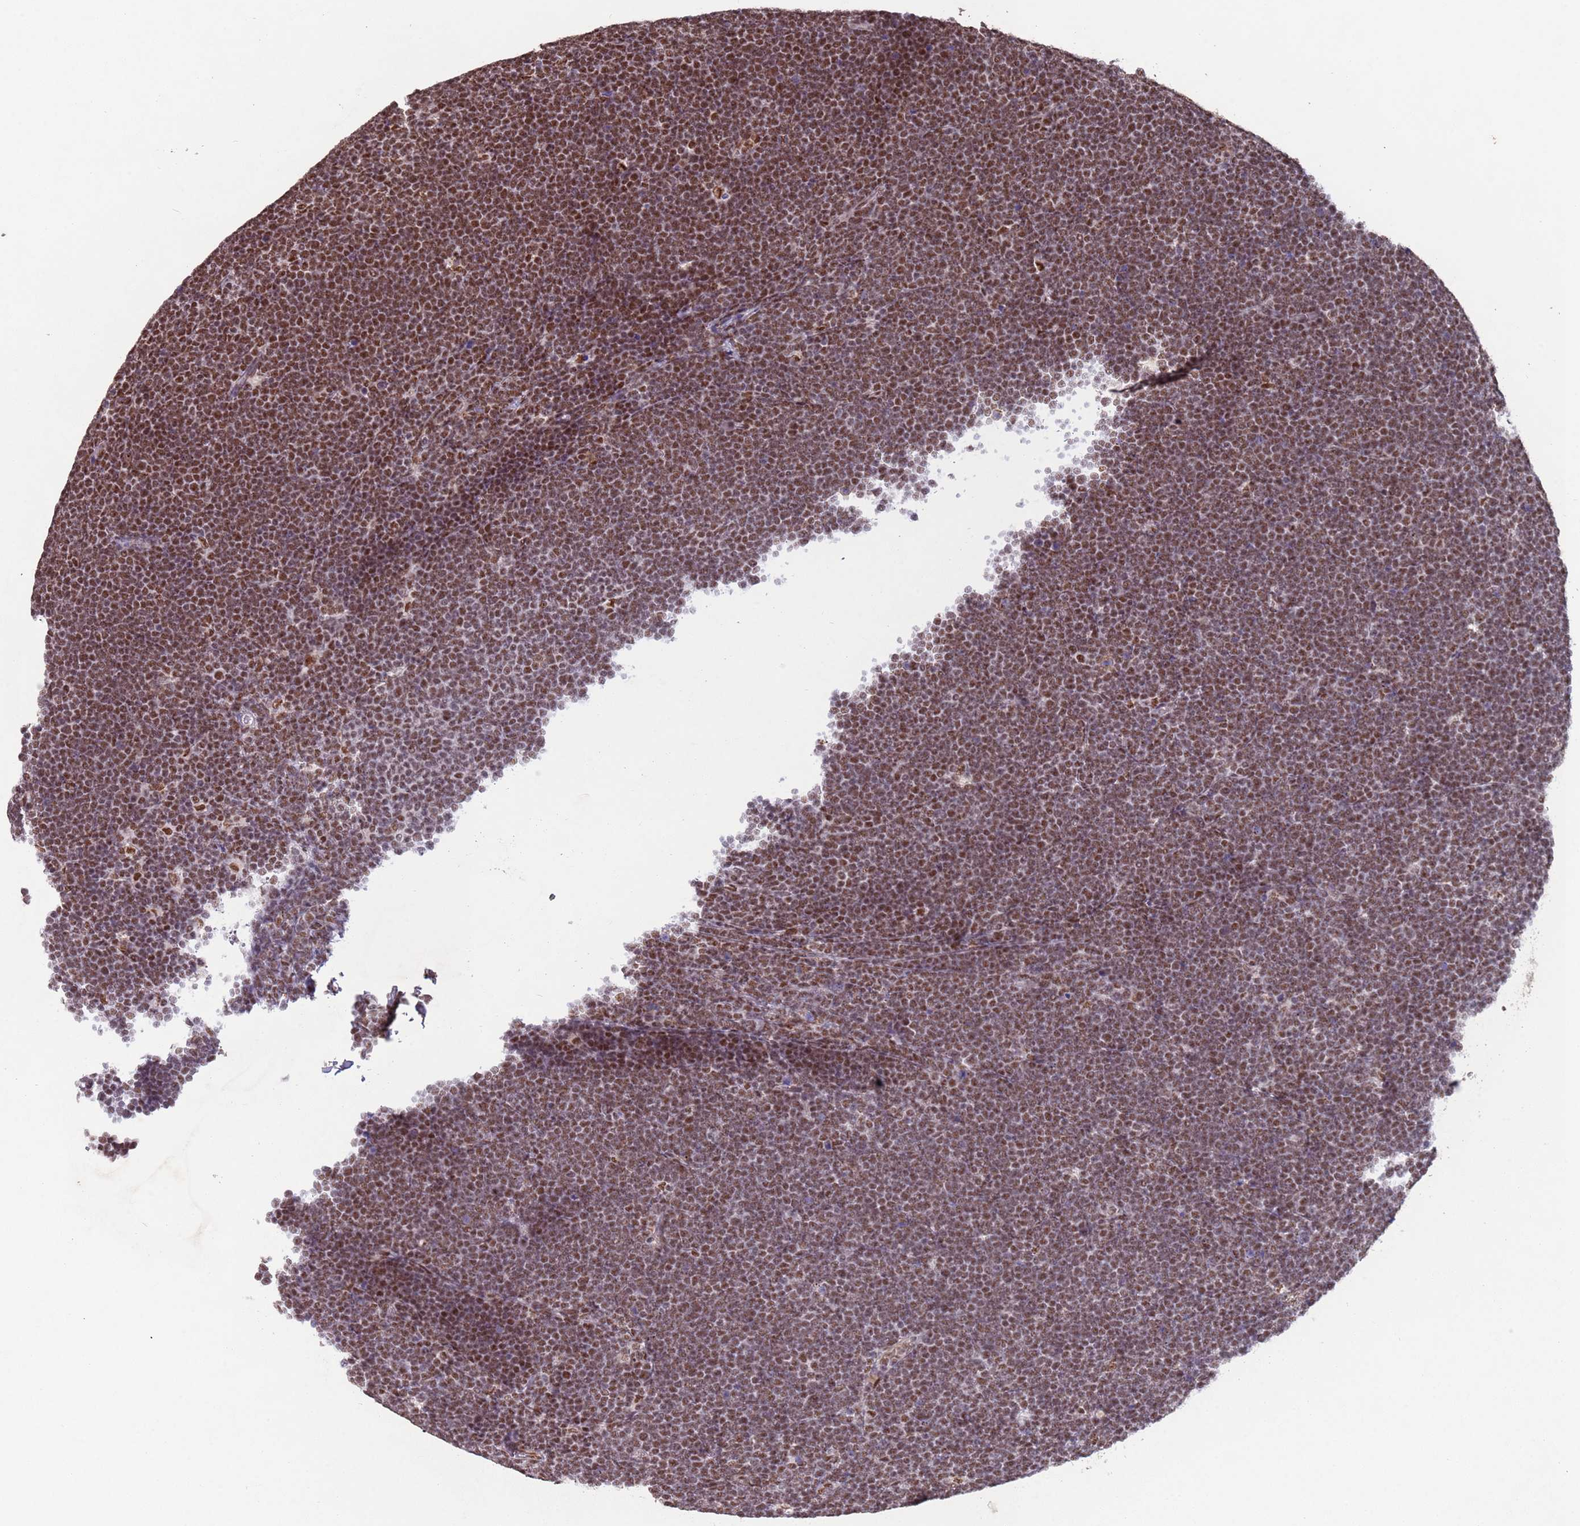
{"staining": {"intensity": "moderate", "quantity": ">75%", "location": "nuclear"}, "tissue": "lymphoma", "cell_type": "Tumor cells", "image_type": "cancer", "snomed": [{"axis": "morphology", "description": "Malignant lymphoma, non-Hodgkin's type, High grade"}, {"axis": "topography", "description": "Lymph node"}], "caption": "Immunohistochemical staining of human high-grade malignant lymphoma, non-Hodgkin's type displays moderate nuclear protein positivity in approximately >75% of tumor cells.", "gene": "ESF1", "patient": {"sex": "male", "age": 13}}